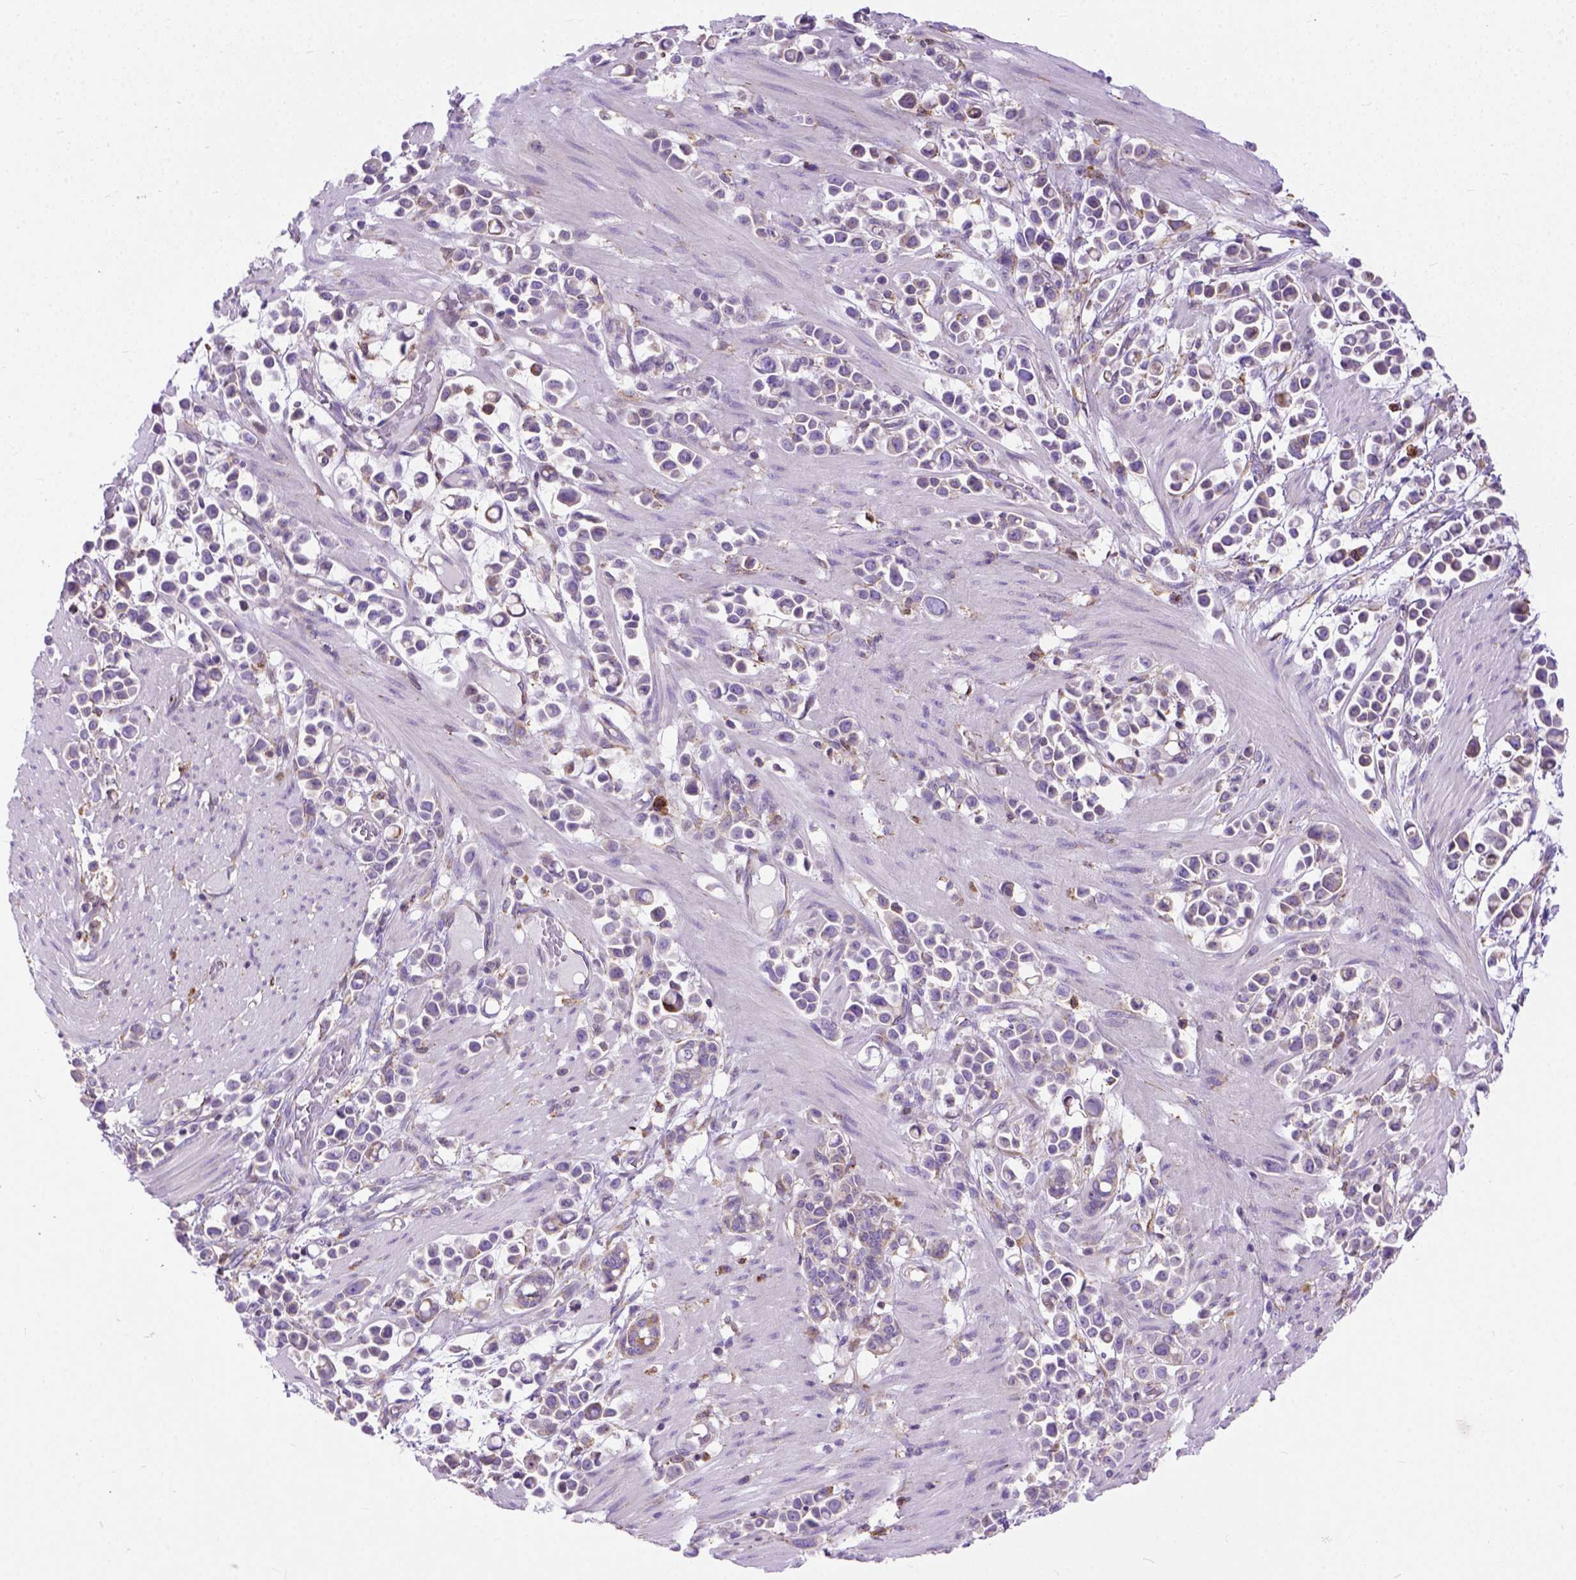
{"staining": {"intensity": "negative", "quantity": "none", "location": "none"}, "tissue": "stomach cancer", "cell_type": "Tumor cells", "image_type": "cancer", "snomed": [{"axis": "morphology", "description": "Adenocarcinoma, NOS"}, {"axis": "topography", "description": "Stomach"}], "caption": "Immunohistochemistry (IHC) histopathology image of neoplastic tissue: human stomach cancer (adenocarcinoma) stained with DAB (3,3'-diaminobenzidine) displays no significant protein positivity in tumor cells. (Brightfield microscopy of DAB IHC at high magnification).", "gene": "PLK4", "patient": {"sex": "male", "age": 82}}